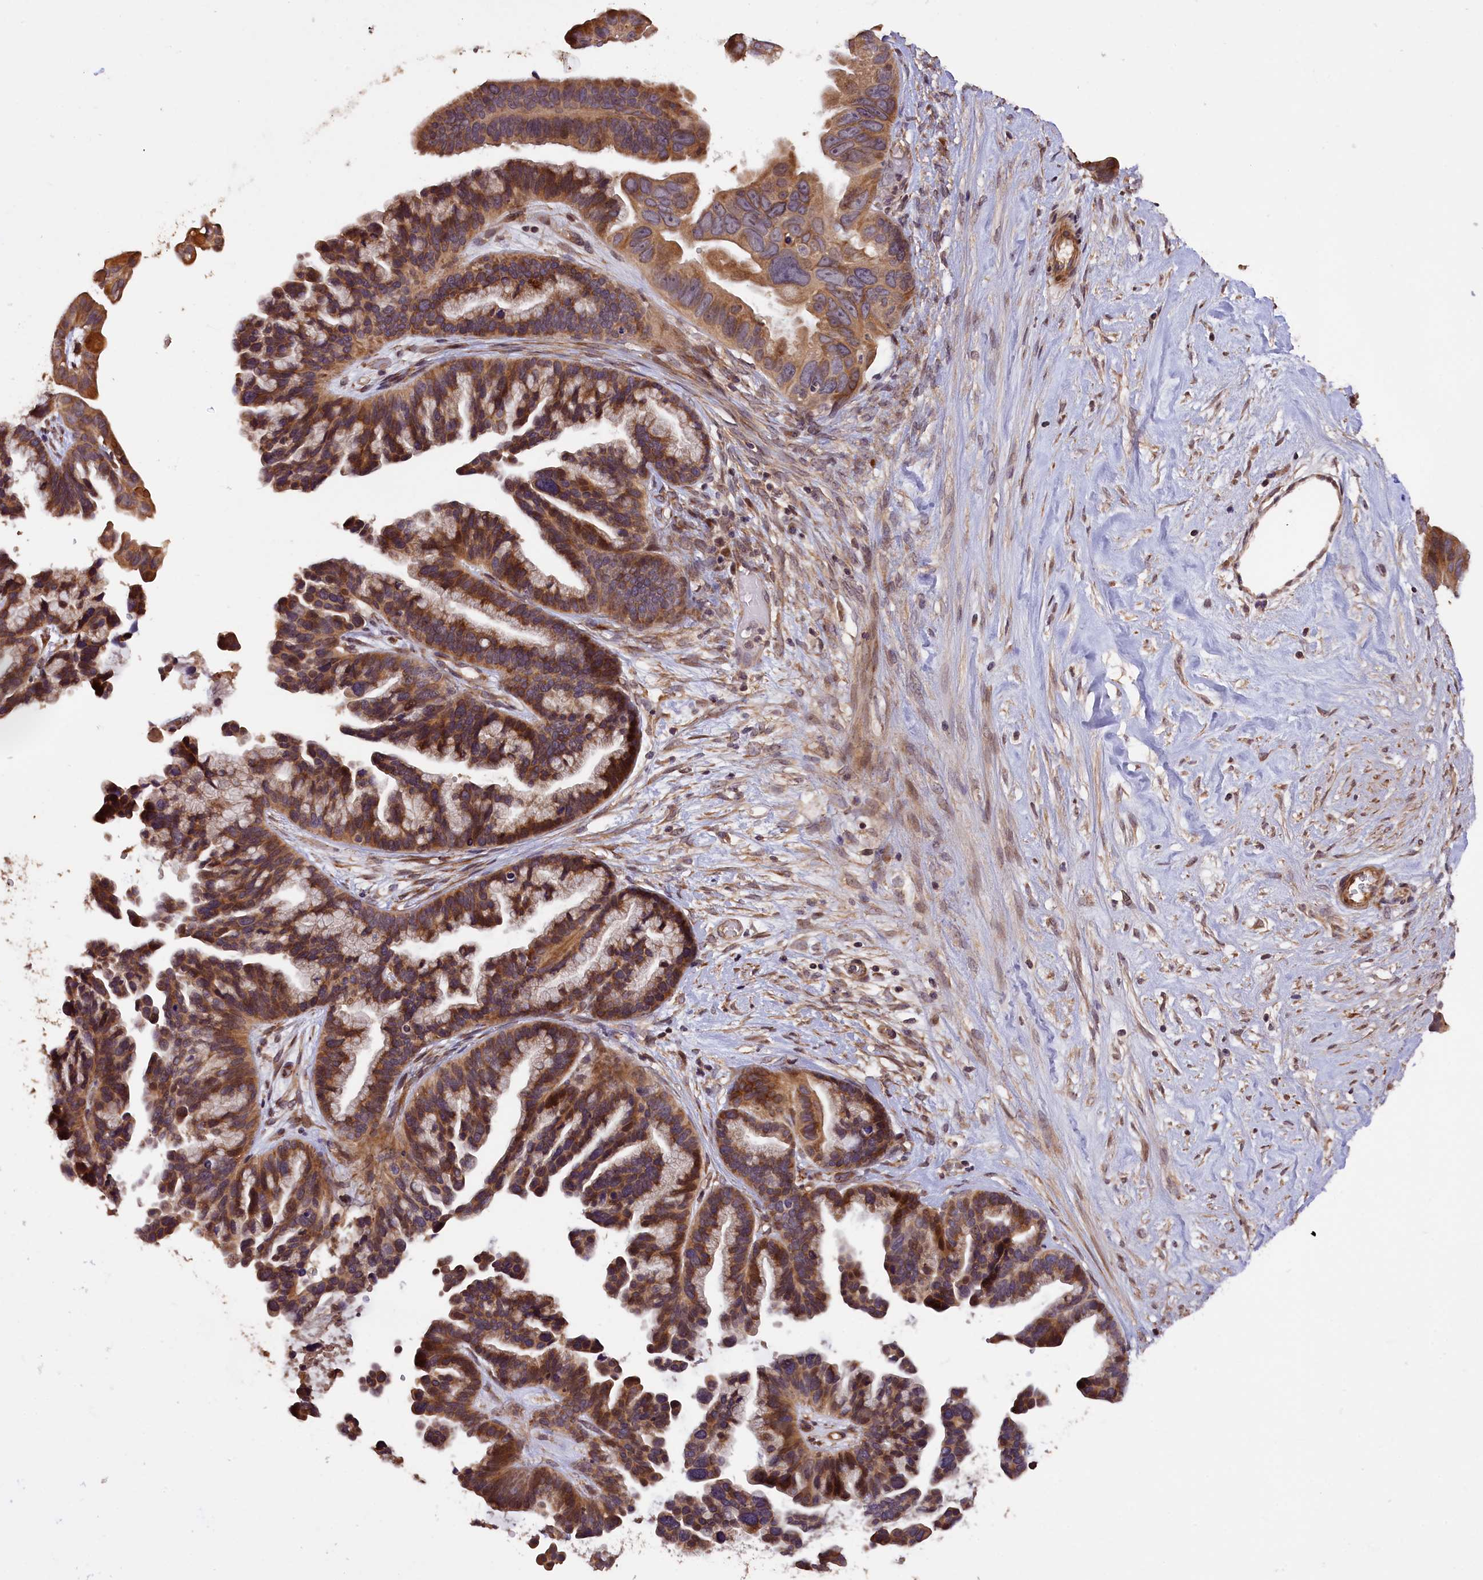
{"staining": {"intensity": "moderate", "quantity": ">75%", "location": "cytoplasmic/membranous"}, "tissue": "ovarian cancer", "cell_type": "Tumor cells", "image_type": "cancer", "snomed": [{"axis": "morphology", "description": "Cystadenocarcinoma, serous, NOS"}, {"axis": "topography", "description": "Ovary"}], "caption": "There is medium levels of moderate cytoplasmic/membranous positivity in tumor cells of ovarian cancer, as demonstrated by immunohistochemical staining (brown color).", "gene": "DNAJB9", "patient": {"sex": "female", "age": 56}}